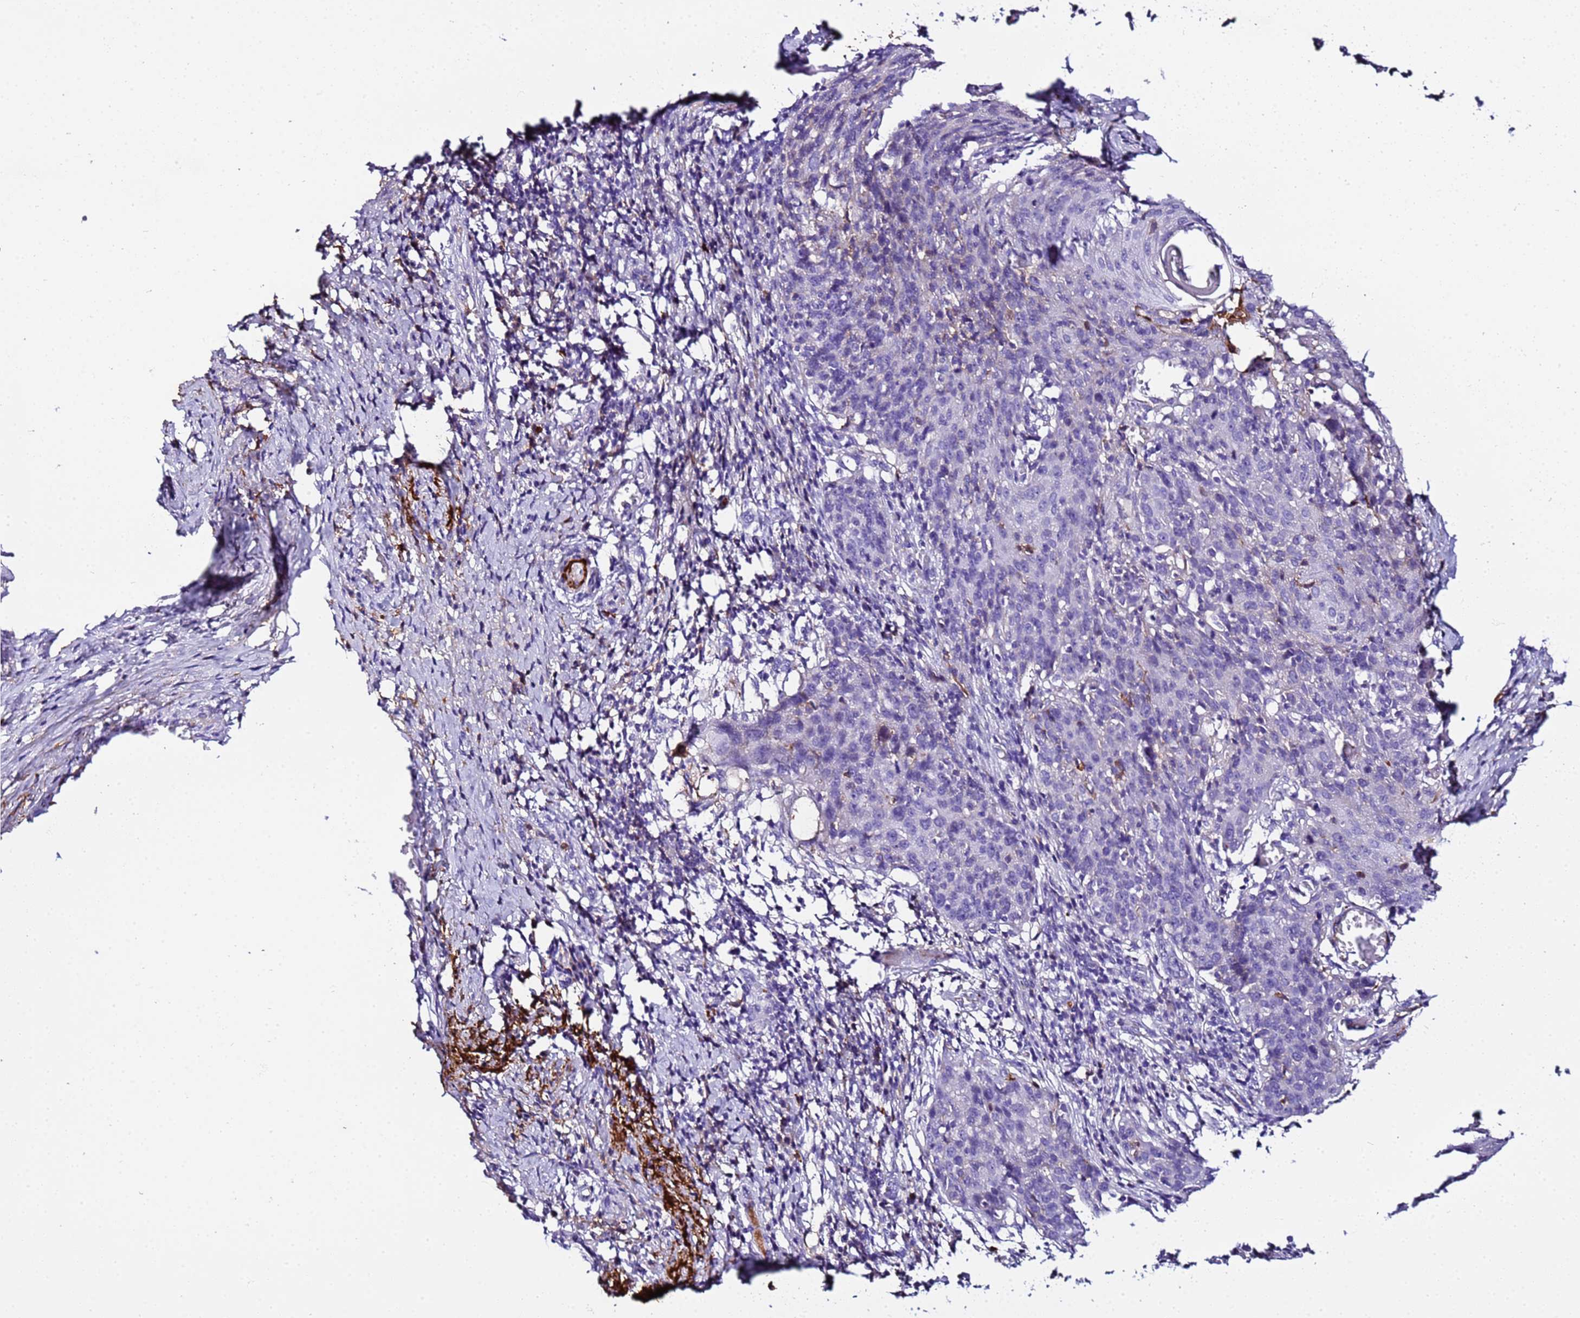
{"staining": {"intensity": "negative", "quantity": "none", "location": "none"}, "tissue": "cervical cancer", "cell_type": "Tumor cells", "image_type": "cancer", "snomed": [{"axis": "morphology", "description": "Squamous cell carcinoma, NOS"}, {"axis": "topography", "description": "Cervix"}], "caption": "There is no significant positivity in tumor cells of squamous cell carcinoma (cervical).", "gene": "CFHR2", "patient": {"sex": "female", "age": 50}}